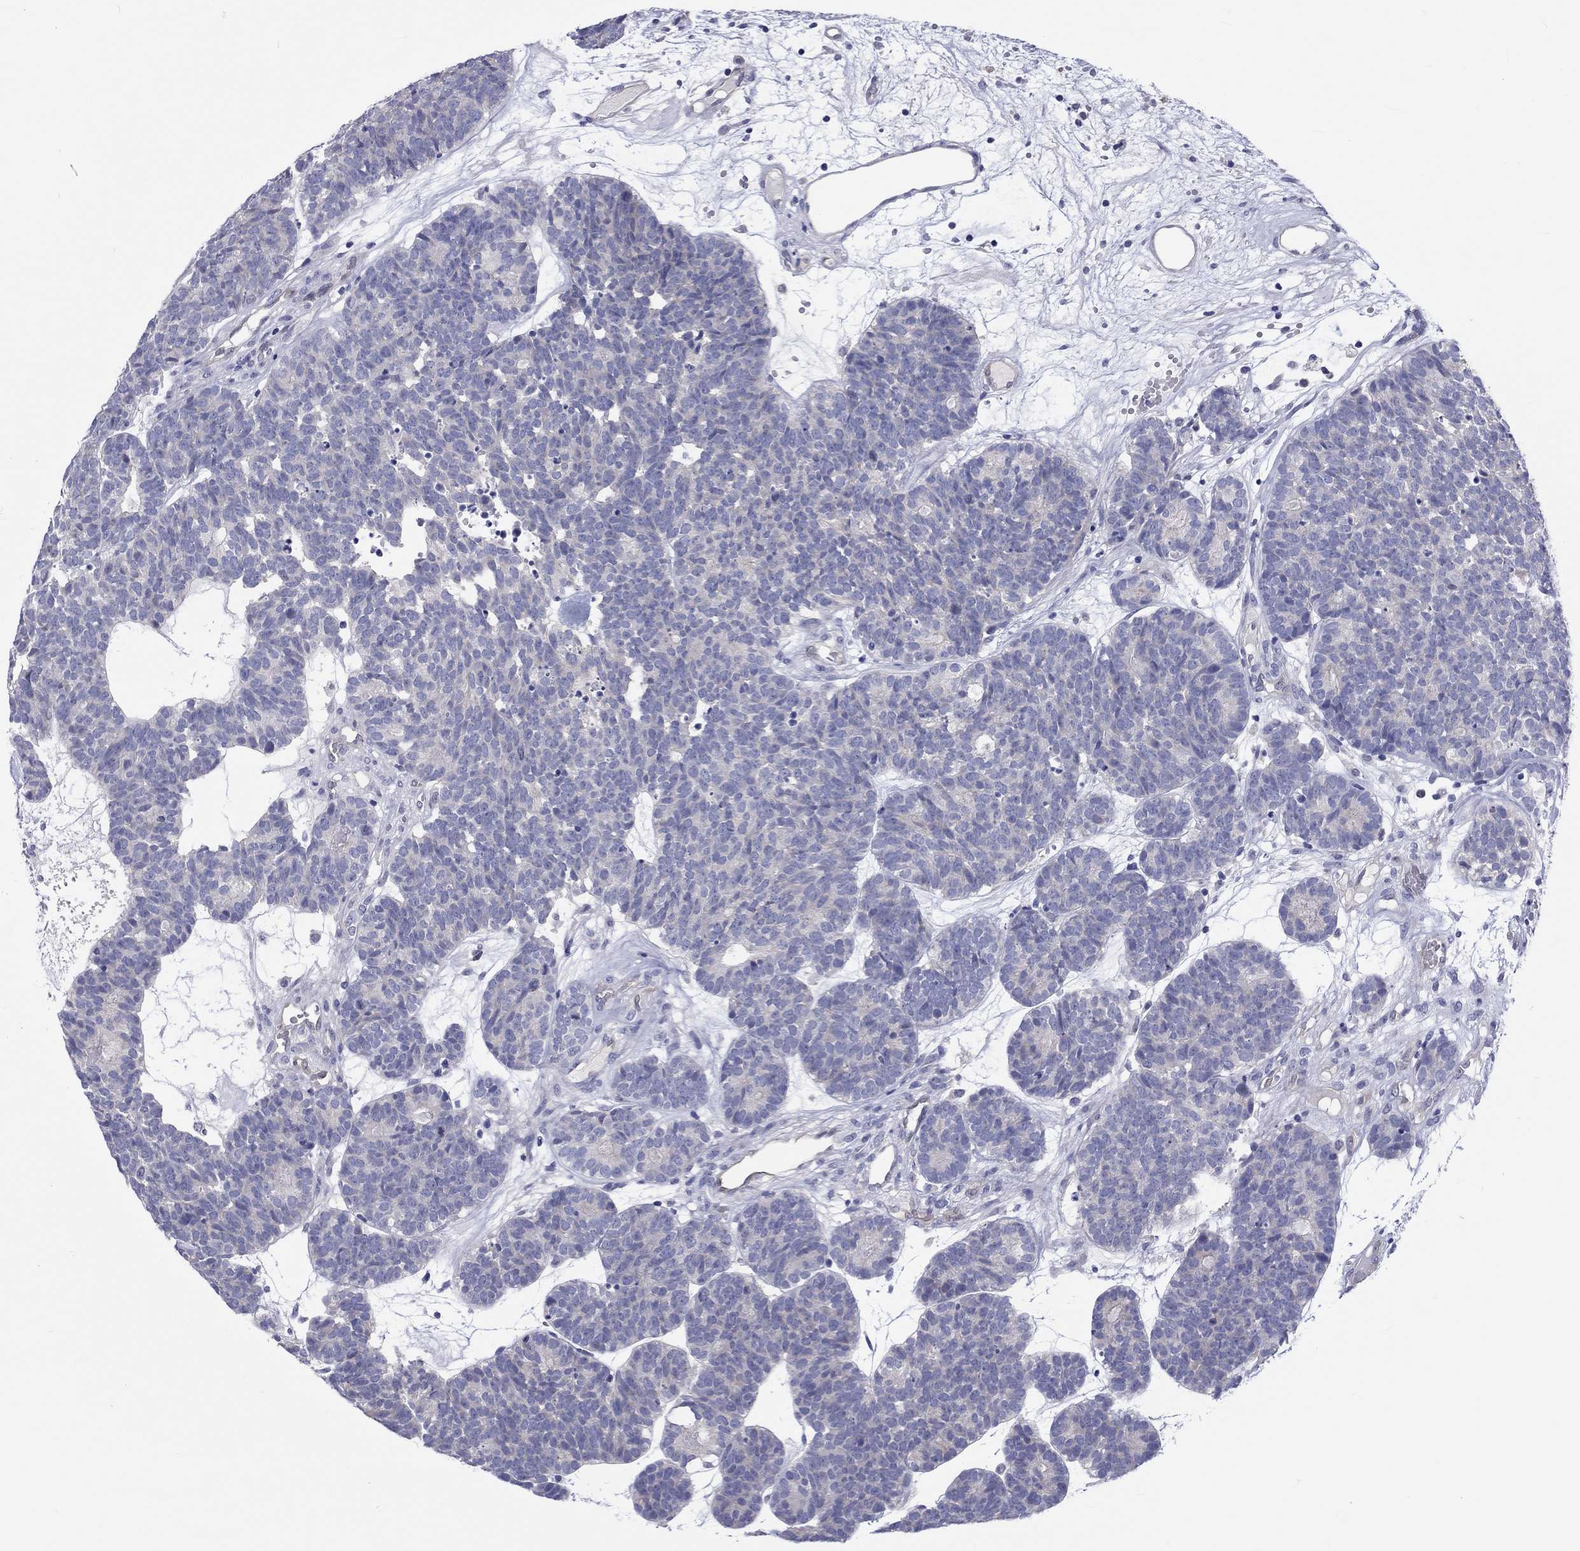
{"staining": {"intensity": "negative", "quantity": "none", "location": "none"}, "tissue": "head and neck cancer", "cell_type": "Tumor cells", "image_type": "cancer", "snomed": [{"axis": "morphology", "description": "Adenocarcinoma, NOS"}, {"axis": "topography", "description": "Head-Neck"}], "caption": "Head and neck cancer was stained to show a protein in brown. There is no significant staining in tumor cells.", "gene": "ABCG4", "patient": {"sex": "female", "age": 81}}